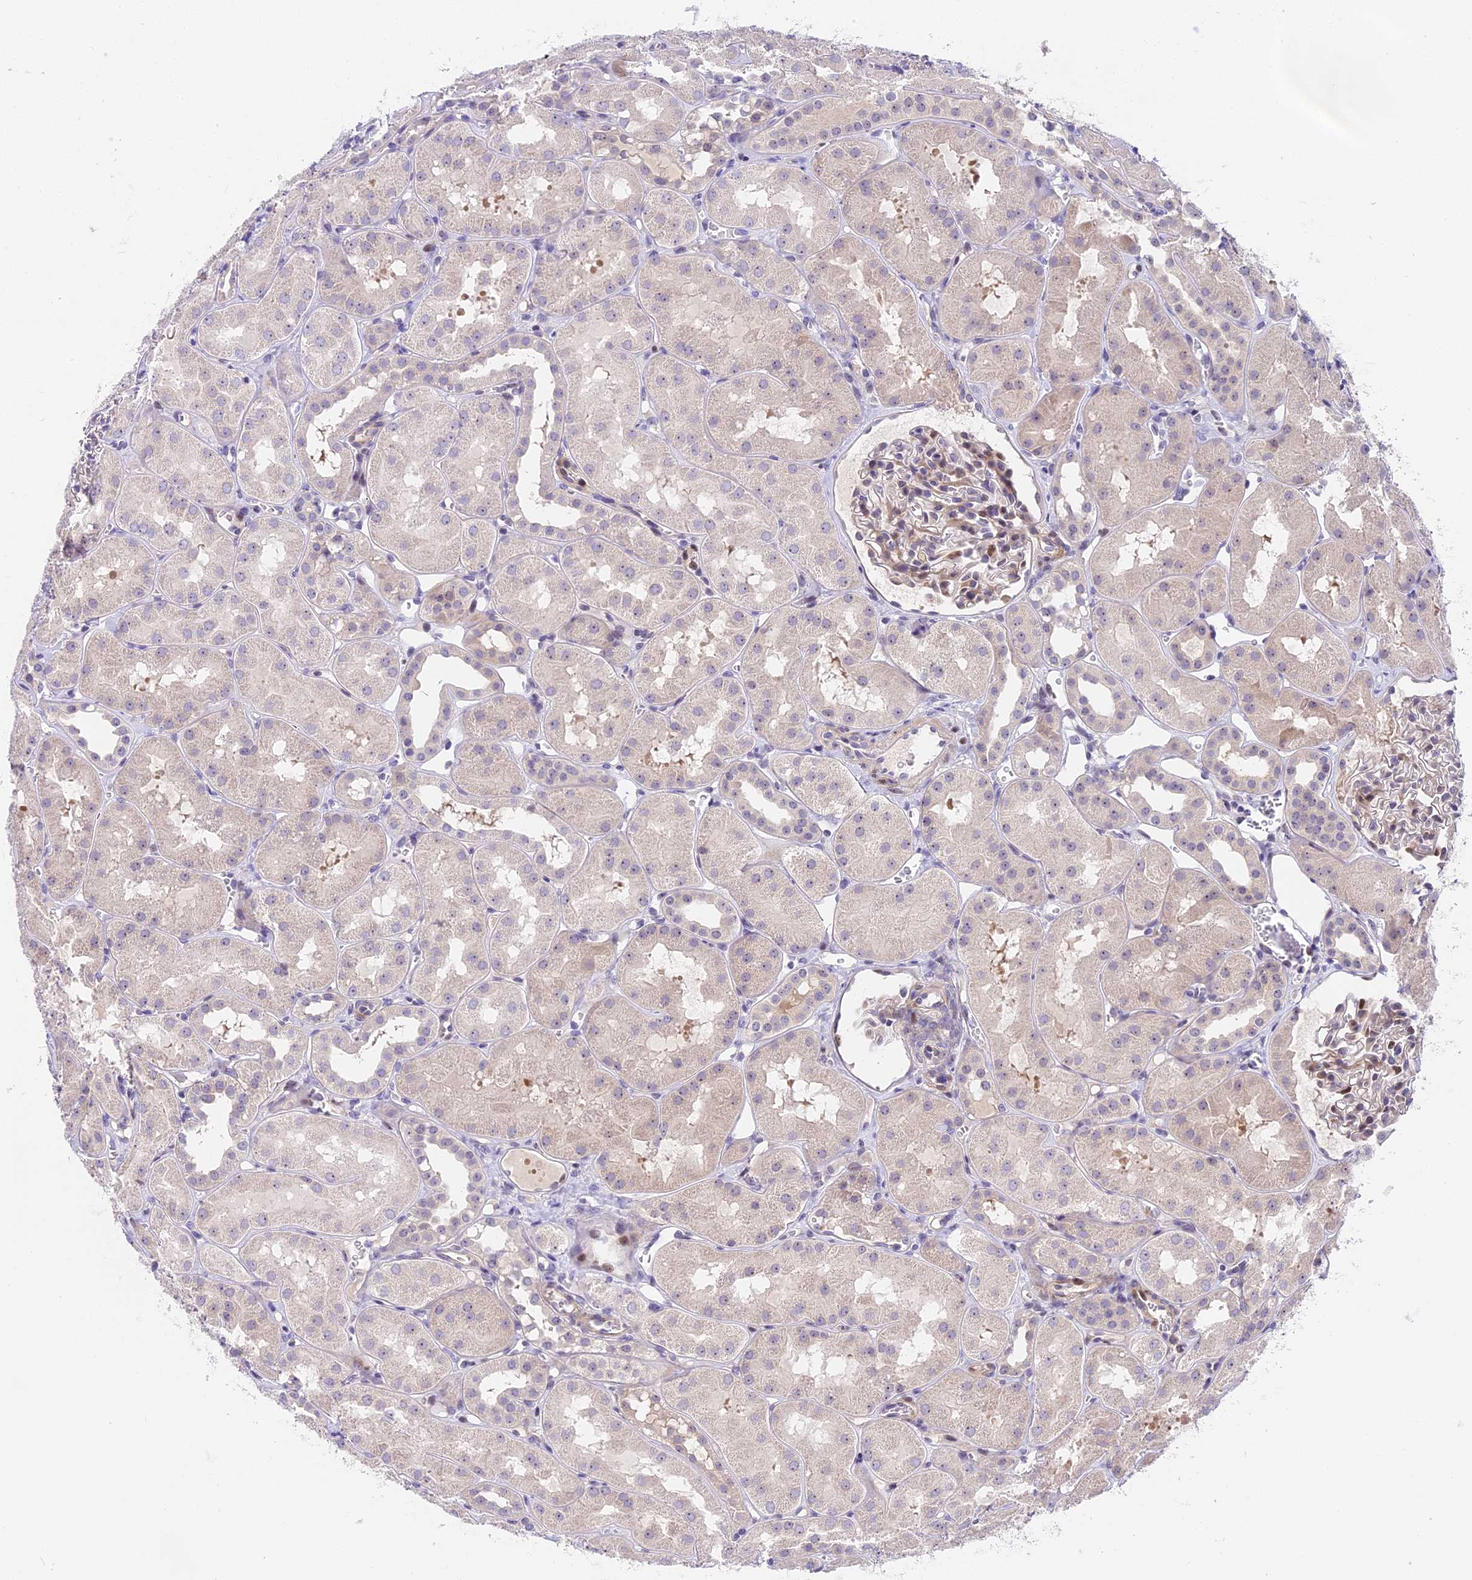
{"staining": {"intensity": "moderate", "quantity": "<25%", "location": "nuclear"}, "tissue": "kidney", "cell_type": "Cells in glomeruli", "image_type": "normal", "snomed": [{"axis": "morphology", "description": "Normal tissue, NOS"}, {"axis": "topography", "description": "Kidney"}, {"axis": "topography", "description": "Urinary bladder"}], "caption": "Immunohistochemistry histopathology image of benign kidney: kidney stained using immunohistochemistry exhibits low levels of moderate protein expression localized specifically in the nuclear of cells in glomeruli, appearing as a nuclear brown color.", "gene": "MIDN", "patient": {"sex": "male", "age": 16}}